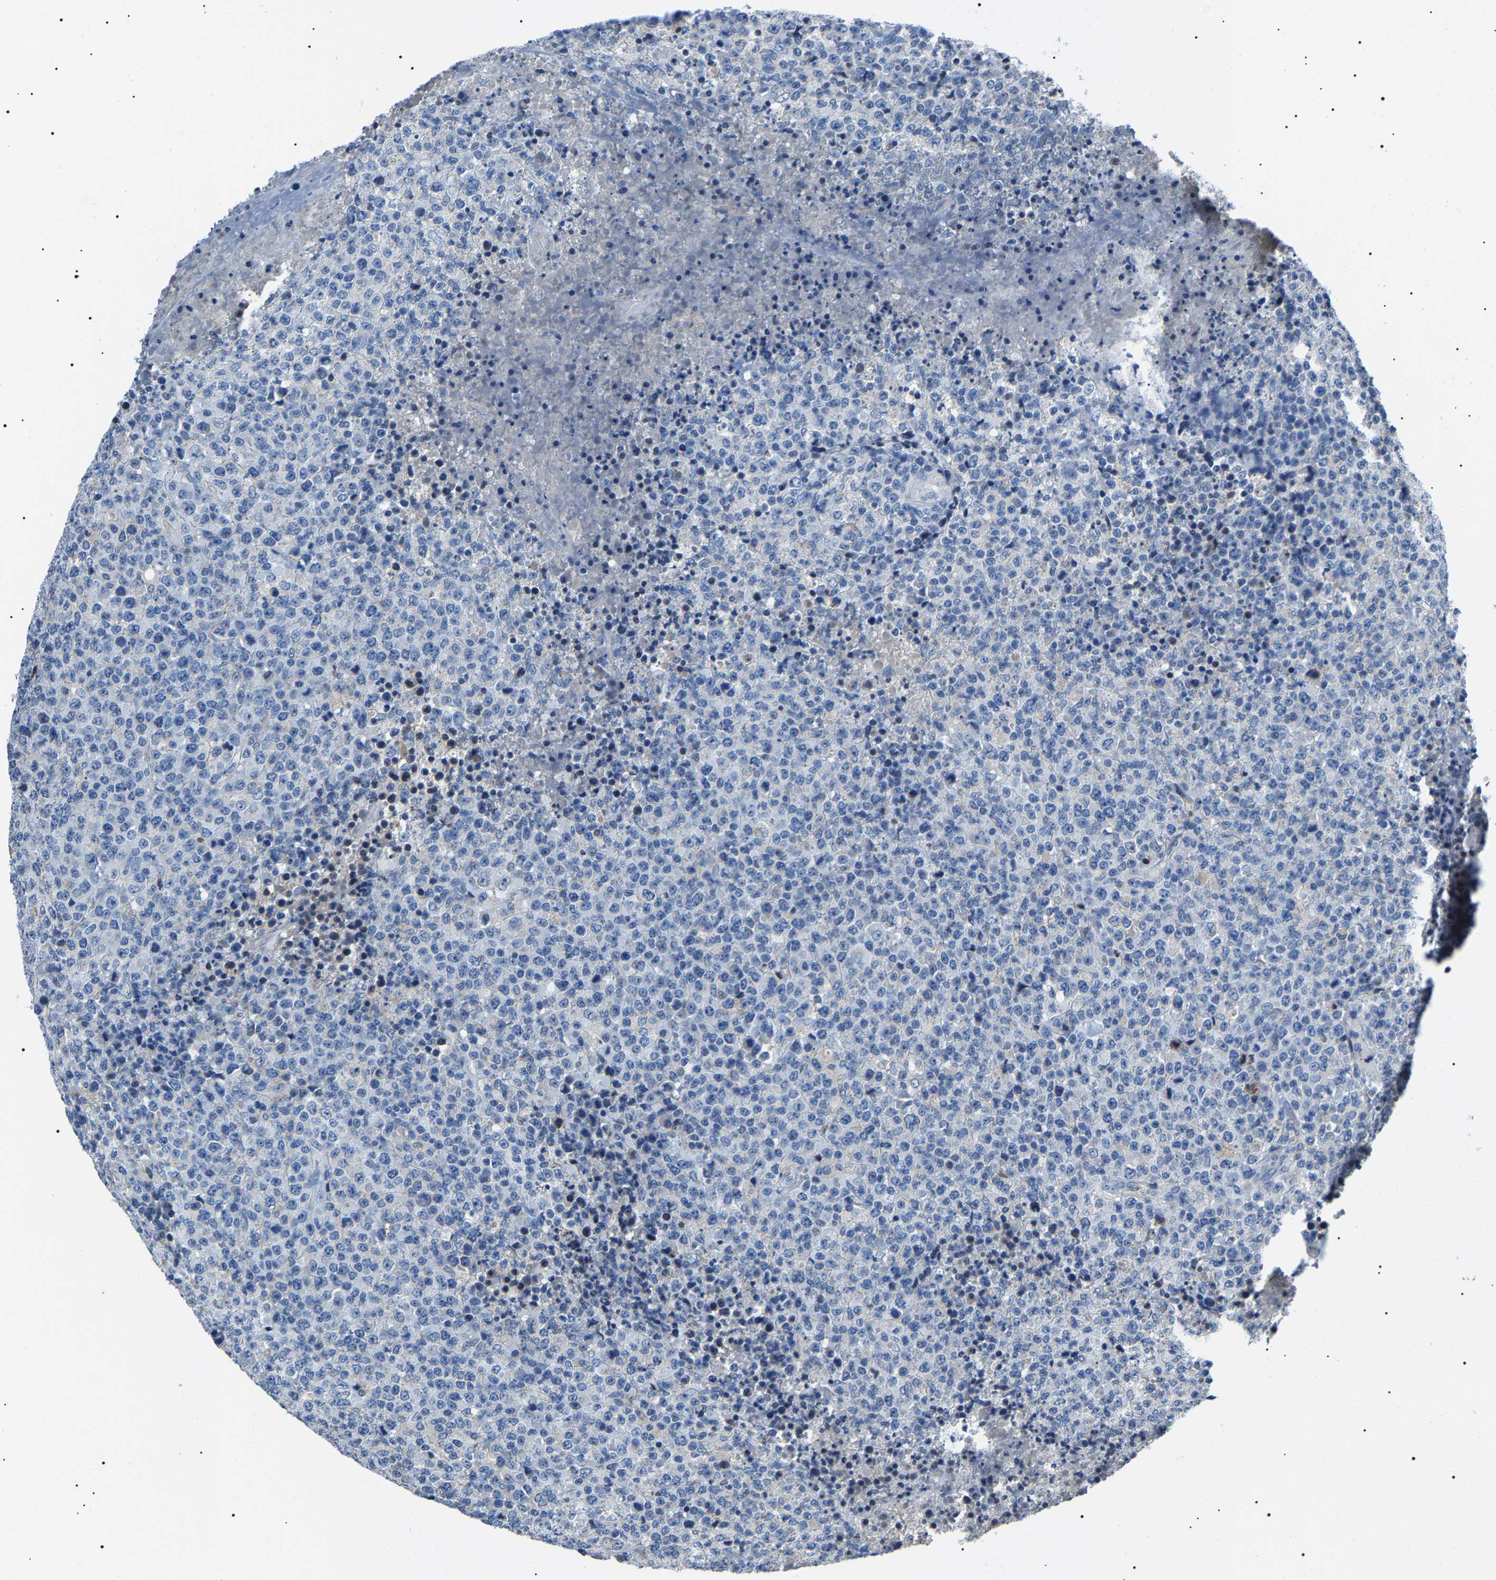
{"staining": {"intensity": "negative", "quantity": "none", "location": "none"}, "tissue": "lymphoma", "cell_type": "Tumor cells", "image_type": "cancer", "snomed": [{"axis": "morphology", "description": "Malignant lymphoma, non-Hodgkin's type, High grade"}, {"axis": "topography", "description": "Lymph node"}], "caption": "The image demonstrates no staining of tumor cells in lymphoma.", "gene": "KLK15", "patient": {"sex": "male", "age": 13}}